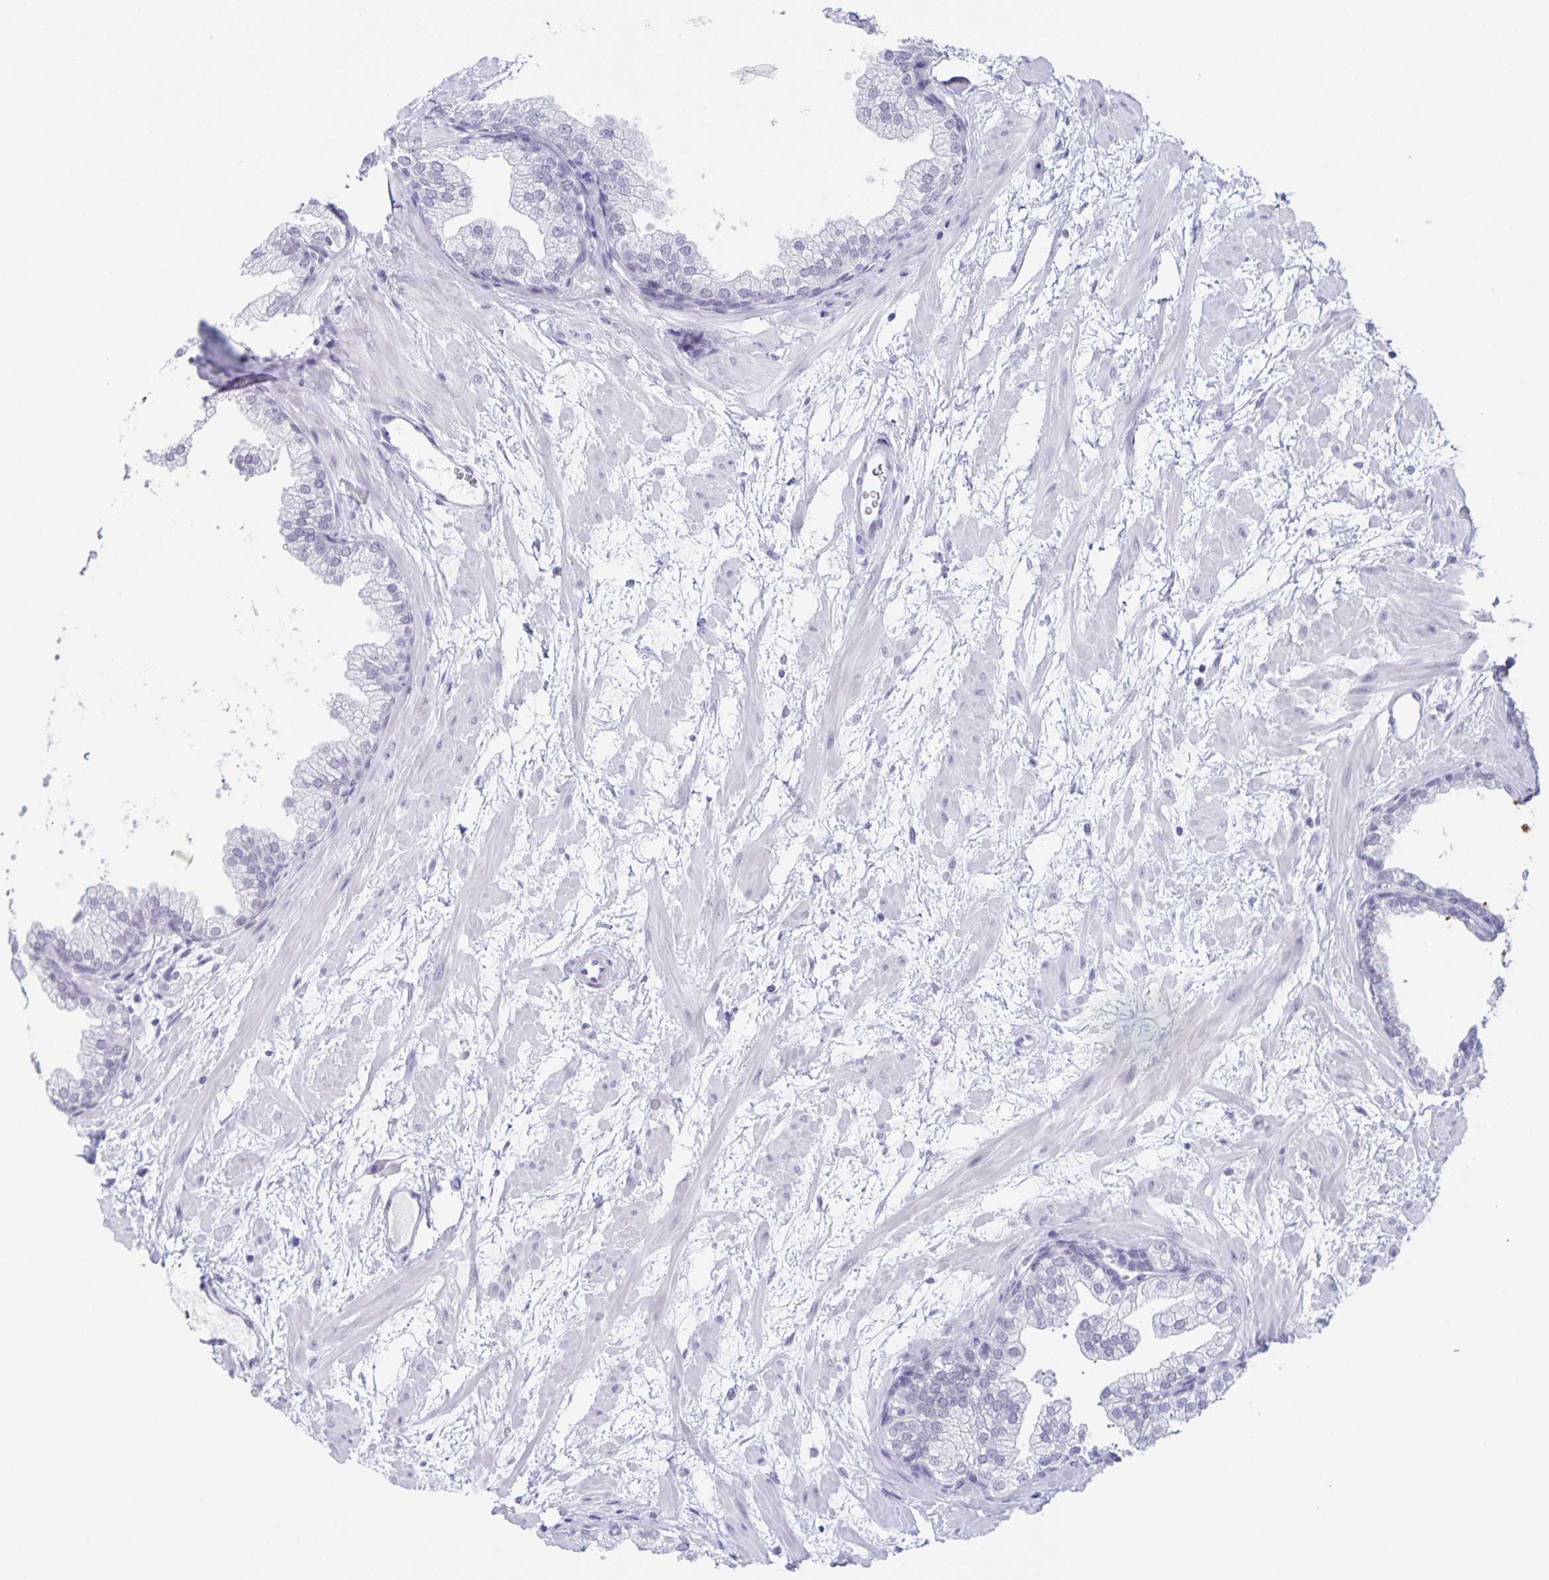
{"staining": {"intensity": "negative", "quantity": "none", "location": "none"}, "tissue": "prostate", "cell_type": "Glandular cells", "image_type": "normal", "snomed": [{"axis": "morphology", "description": "Normal tissue, NOS"}, {"axis": "topography", "description": "Prostate"}], "caption": "Glandular cells show no significant protein expression in normal prostate.", "gene": "LCE6A", "patient": {"sex": "male", "age": 37}}